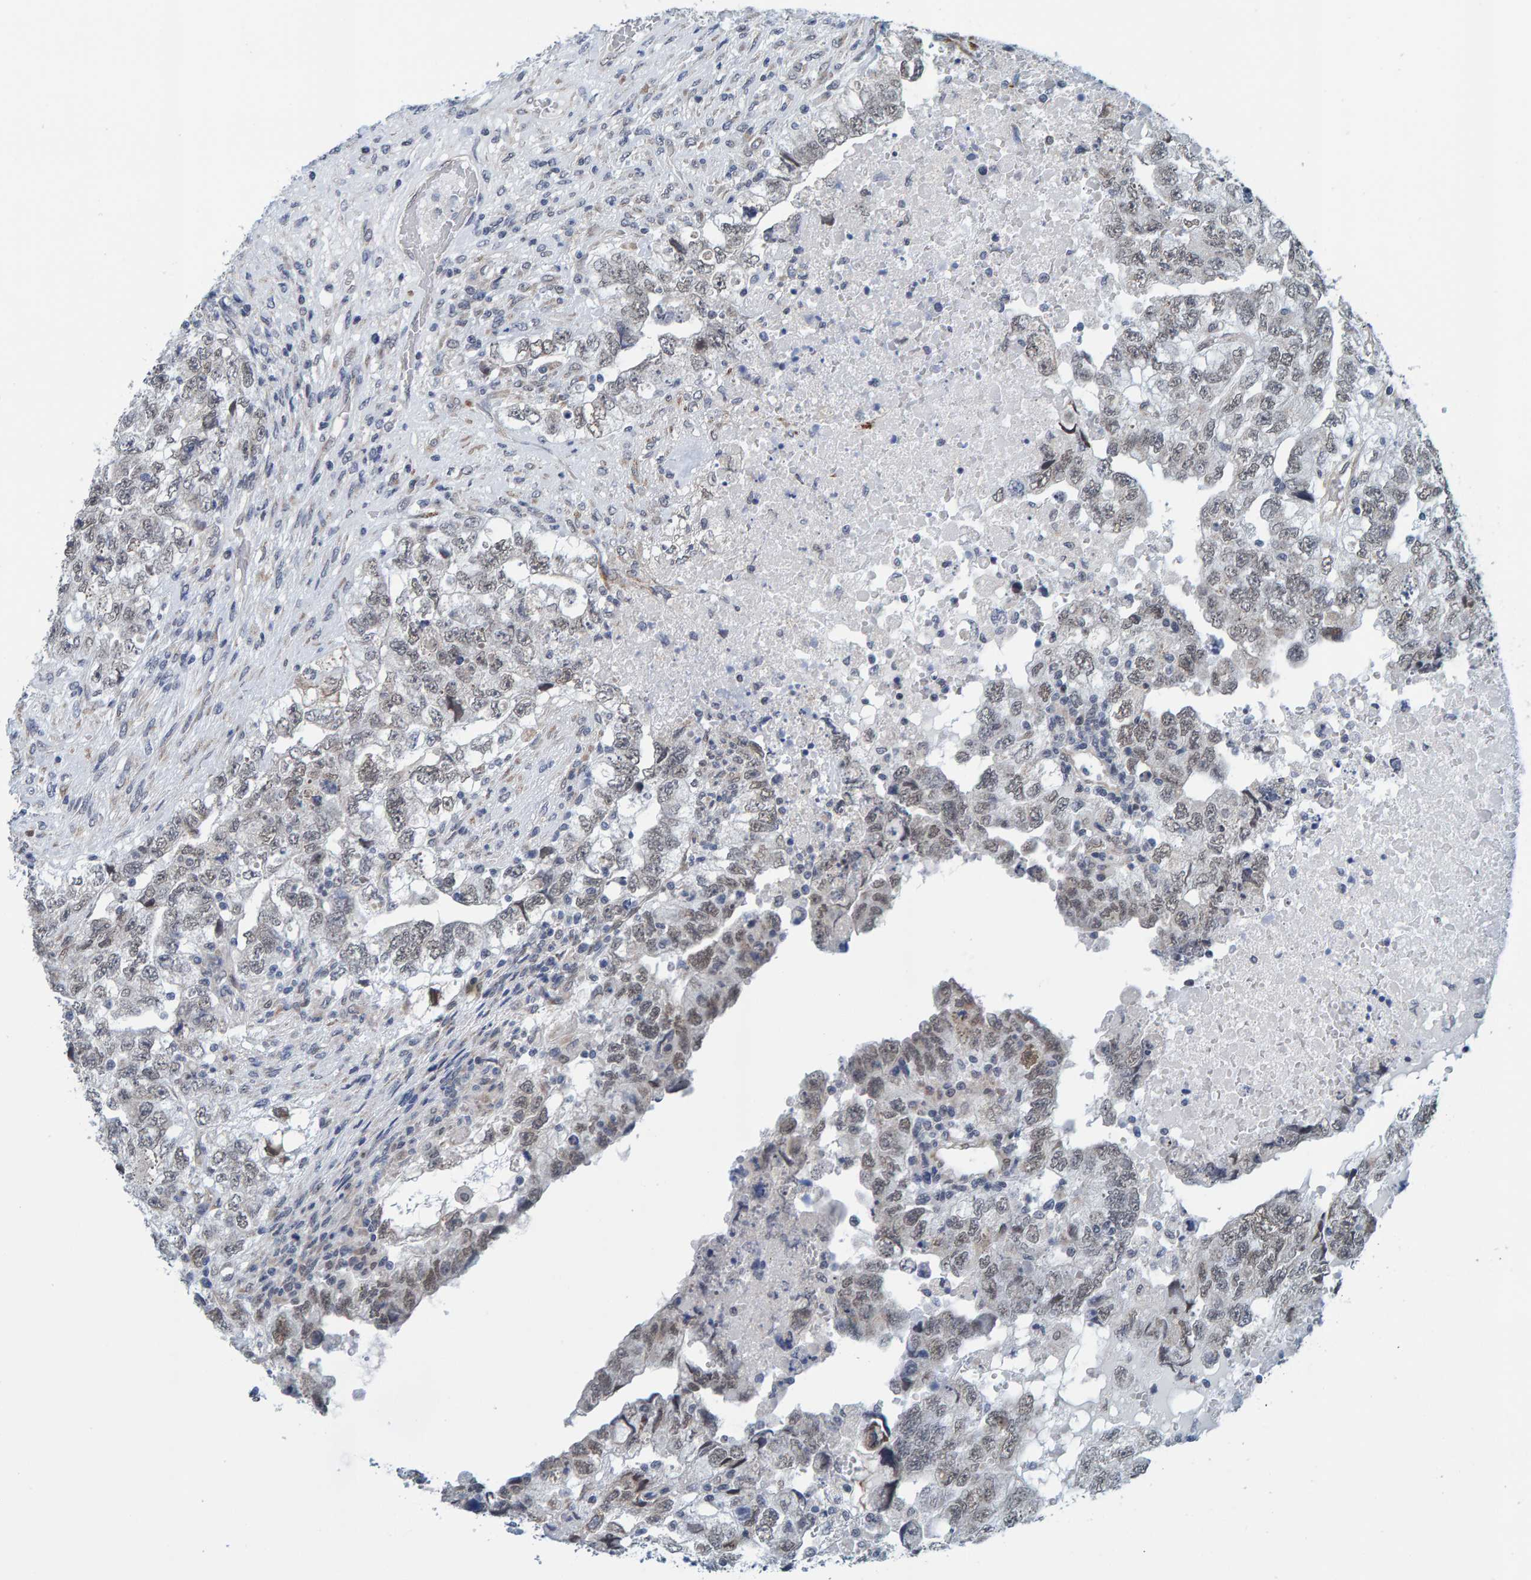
{"staining": {"intensity": "weak", "quantity": "<25%", "location": "nuclear"}, "tissue": "testis cancer", "cell_type": "Tumor cells", "image_type": "cancer", "snomed": [{"axis": "morphology", "description": "Carcinoma, Embryonal, NOS"}, {"axis": "topography", "description": "Testis"}], "caption": "An IHC histopathology image of testis cancer is shown. There is no staining in tumor cells of testis cancer.", "gene": "SCRN2", "patient": {"sex": "male", "age": 36}}